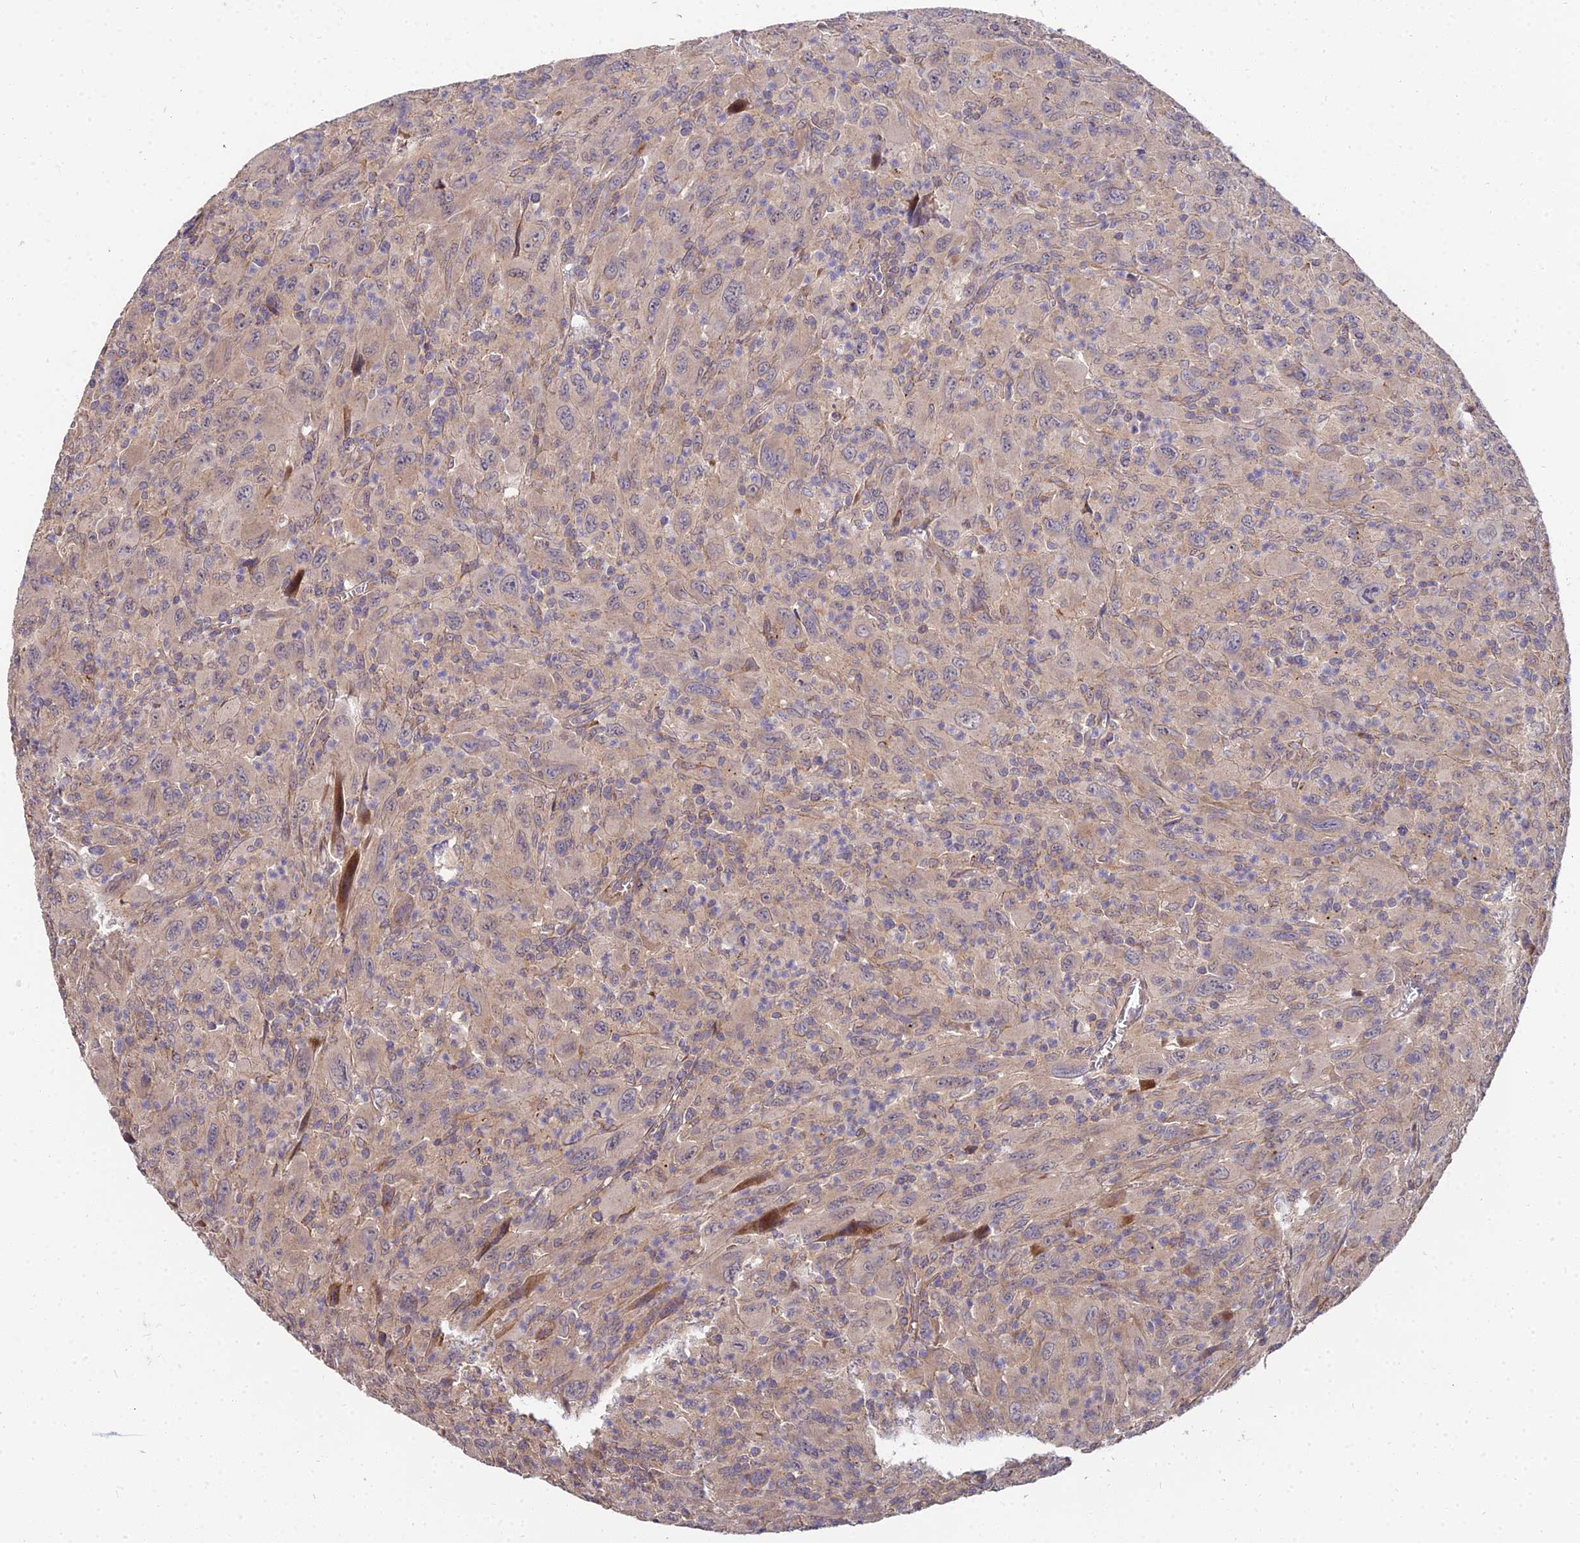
{"staining": {"intensity": "weak", "quantity": "25%-75%", "location": "cytoplasmic/membranous"}, "tissue": "melanoma", "cell_type": "Tumor cells", "image_type": "cancer", "snomed": [{"axis": "morphology", "description": "Malignant melanoma, Metastatic site"}, {"axis": "topography", "description": "Skin"}], "caption": "Protein staining of melanoma tissue demonstrates weak cytoplasmic/membranous expression in approximately 25%-75% of tumor cells.", "gene": "ARL8B", "patient": {"sex": "female", "age": 56}}